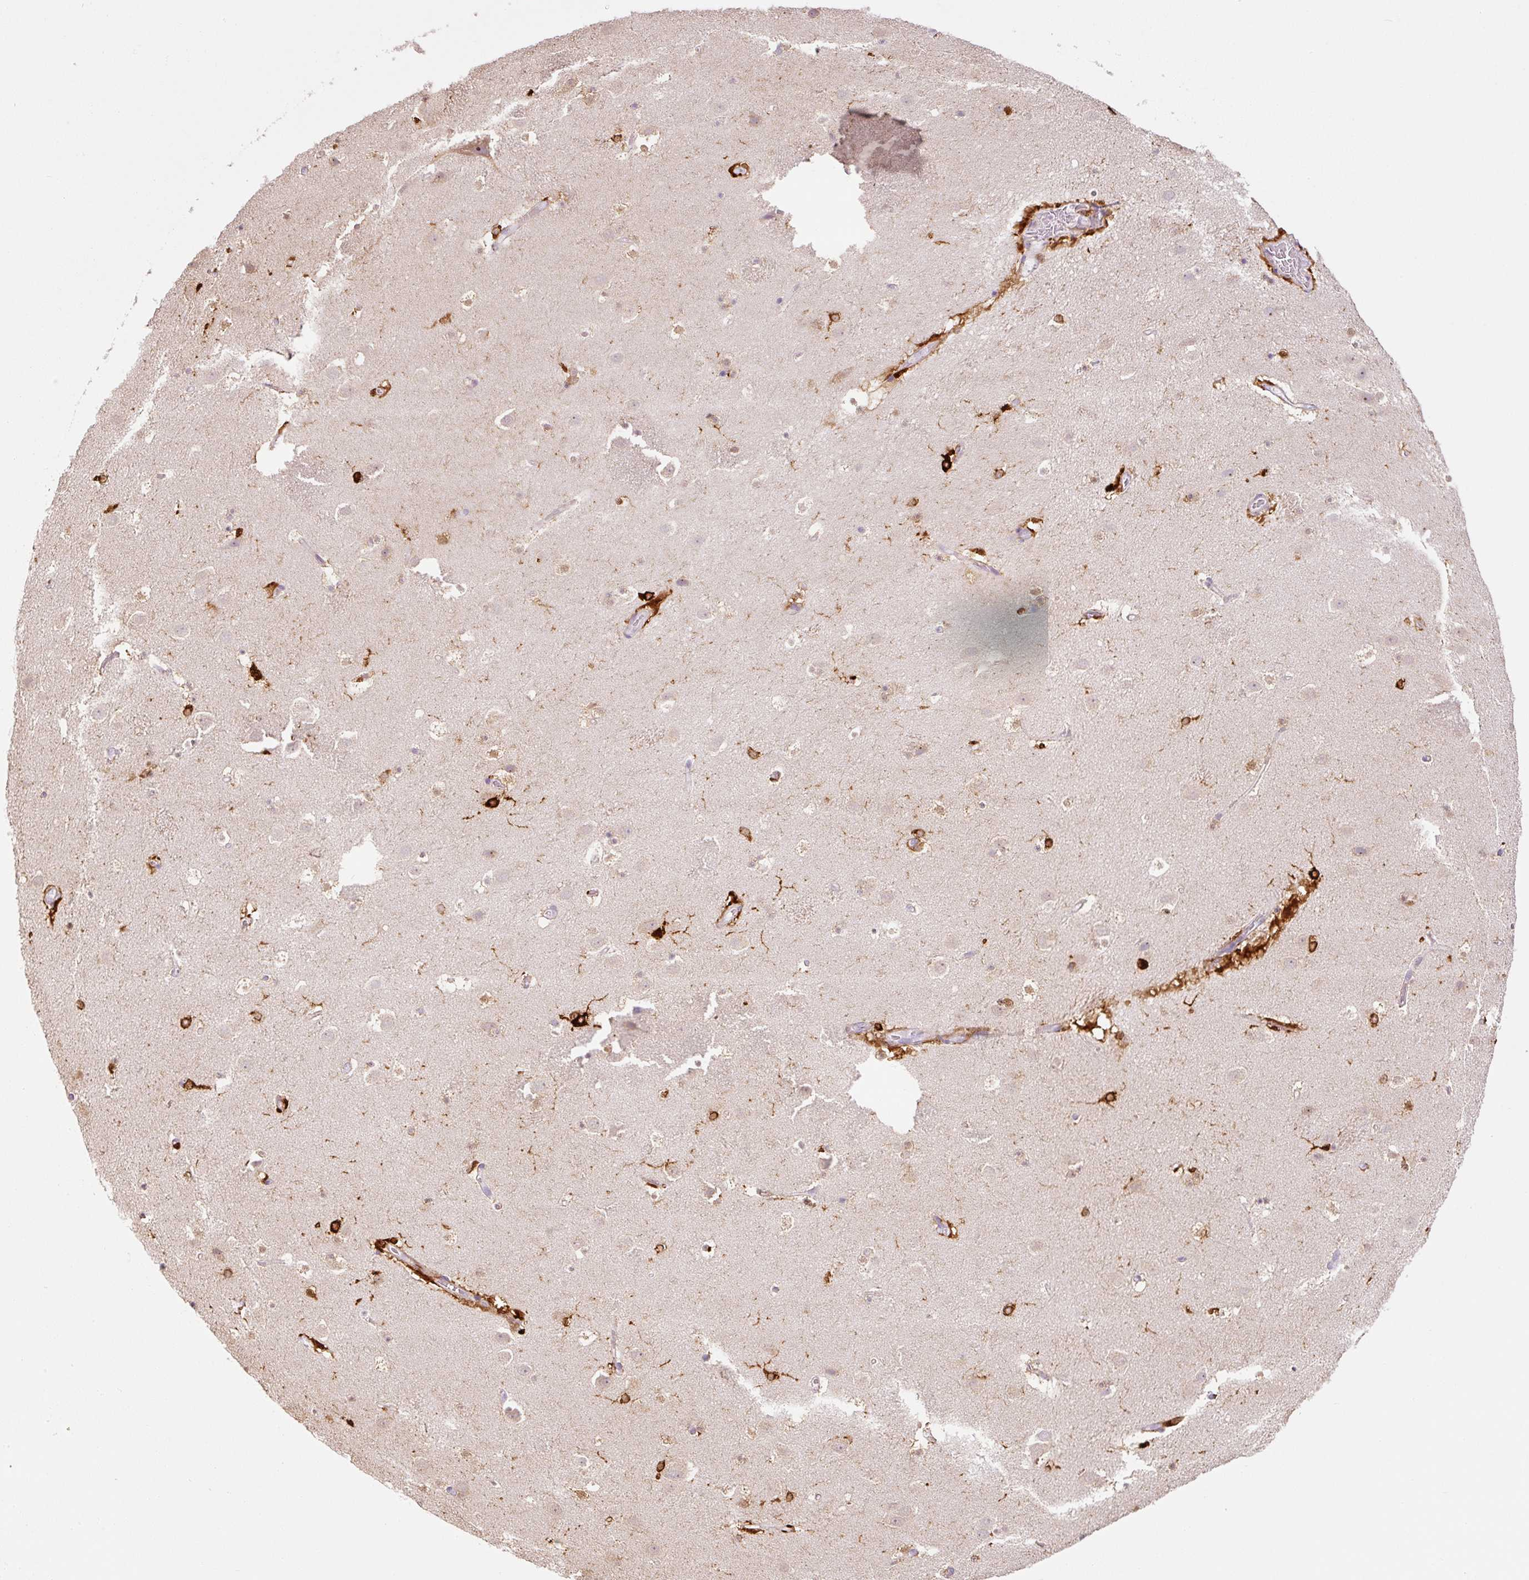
{"staining": {"intensity": "strong", "quantity": "<25%", "location": "cytoplasmic/membranous"}, "tissue": "caudate", "cell_type": "Glial cells", "image_type": "normal", "snomed": [{"axis": "morphology", "description": "Normal tissue, NOS"}, {"axis": "topography", "description": "Lateral ventricle wall"}], "caption": "Strong cytoplasmic/membranous staining is present in approximately <25% of glial cells in normal caudate.", "gene": "FUT10", "patient": {"sex": "male", "age": 37}}